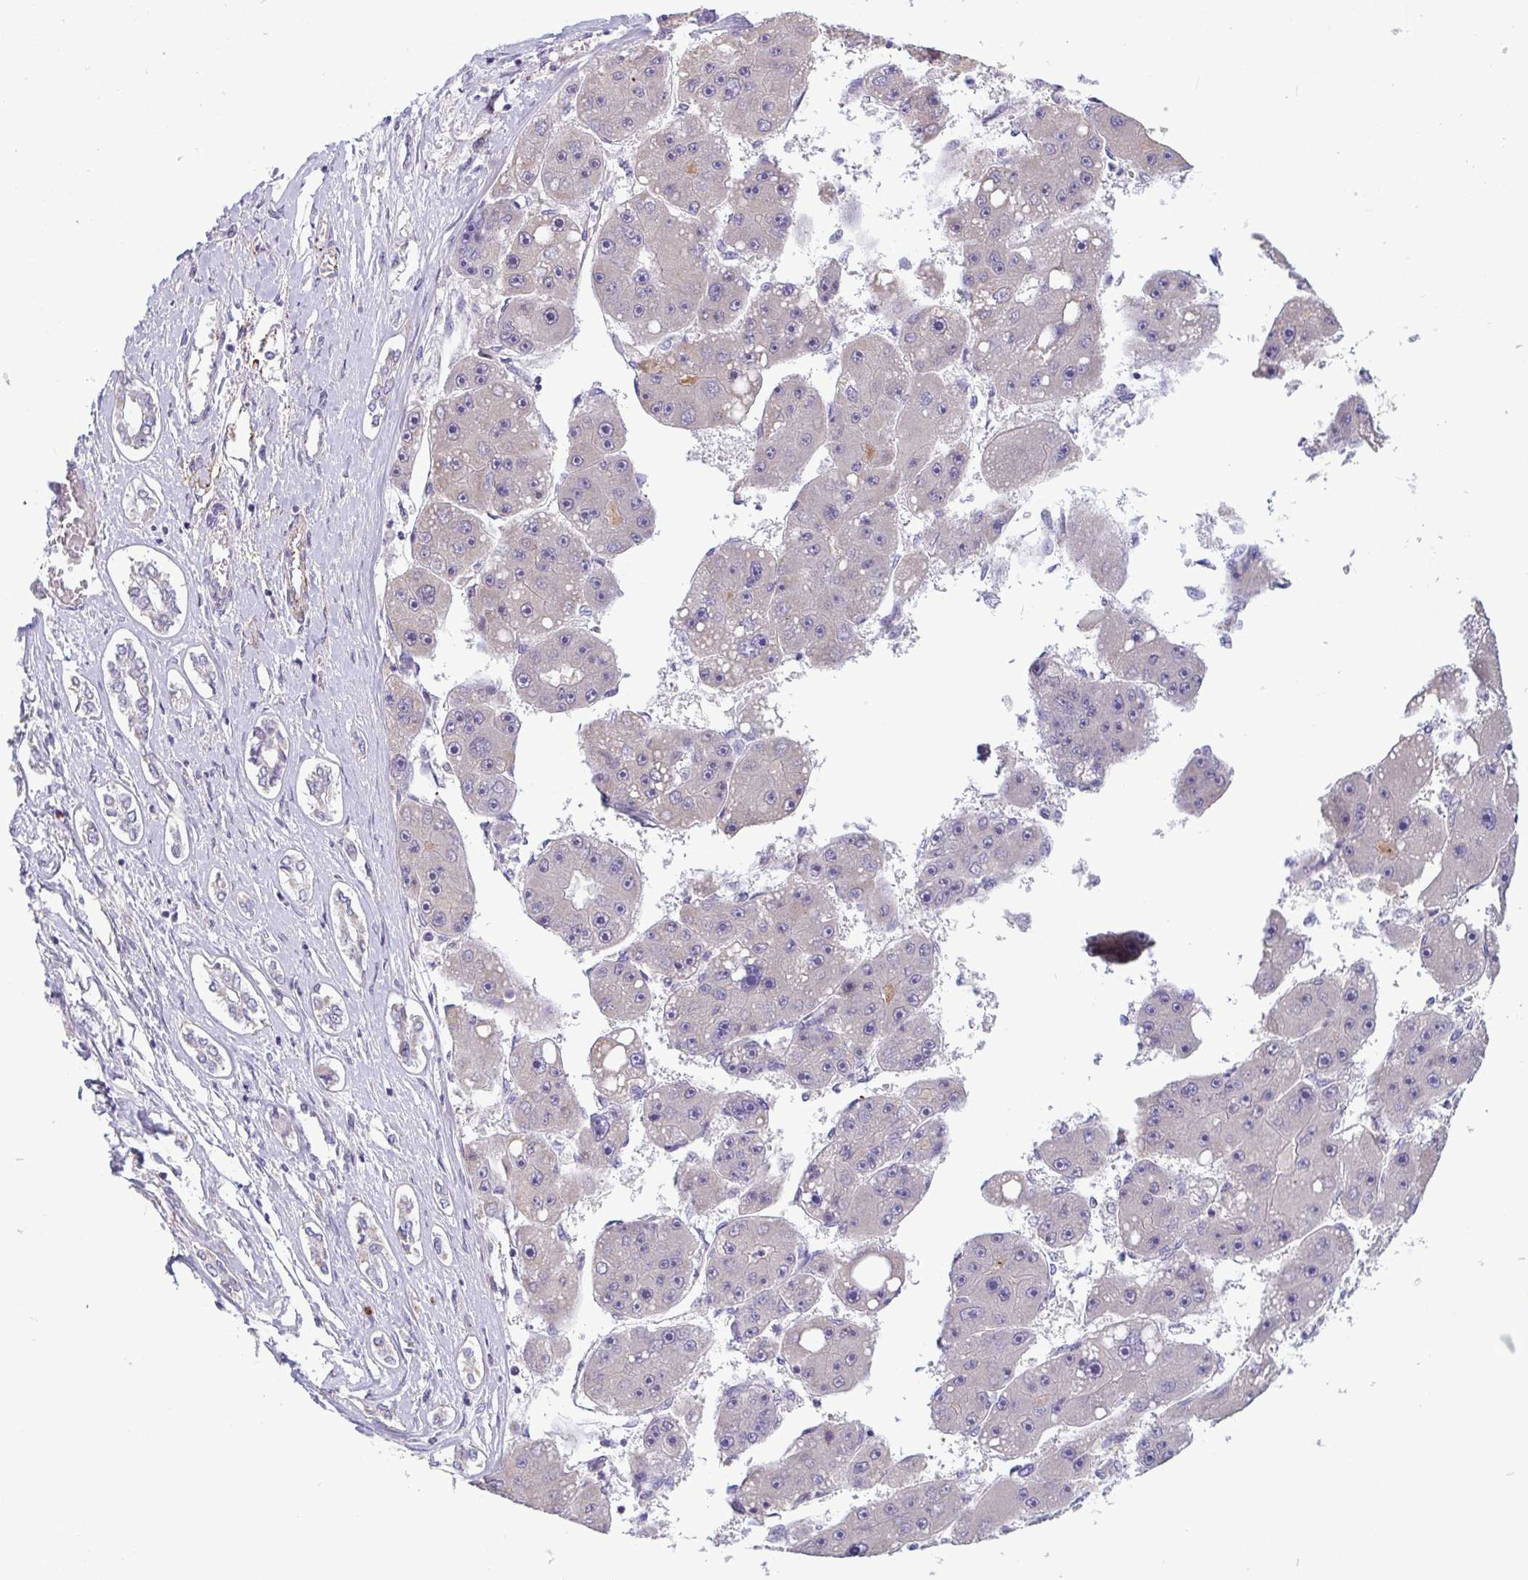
{"staining": {"intensity": "negative", "quantity": "none", "location": "none"}, "tissue": "liver cancer", "cell_type": "Tumor cells", "image_type": "cancer", "snomed": [{"axis": "morphology", "description": "Carcinoma, Hepatocellular, NOS"}, {"axis": "topography", "description": "Liver"}], "caption": "An image of human liver cancer (hepatocellular carcinoma) is negative for staining in tumor cells.", "gene": "IL37", "patient": {"sex": "female", "age": 61}}